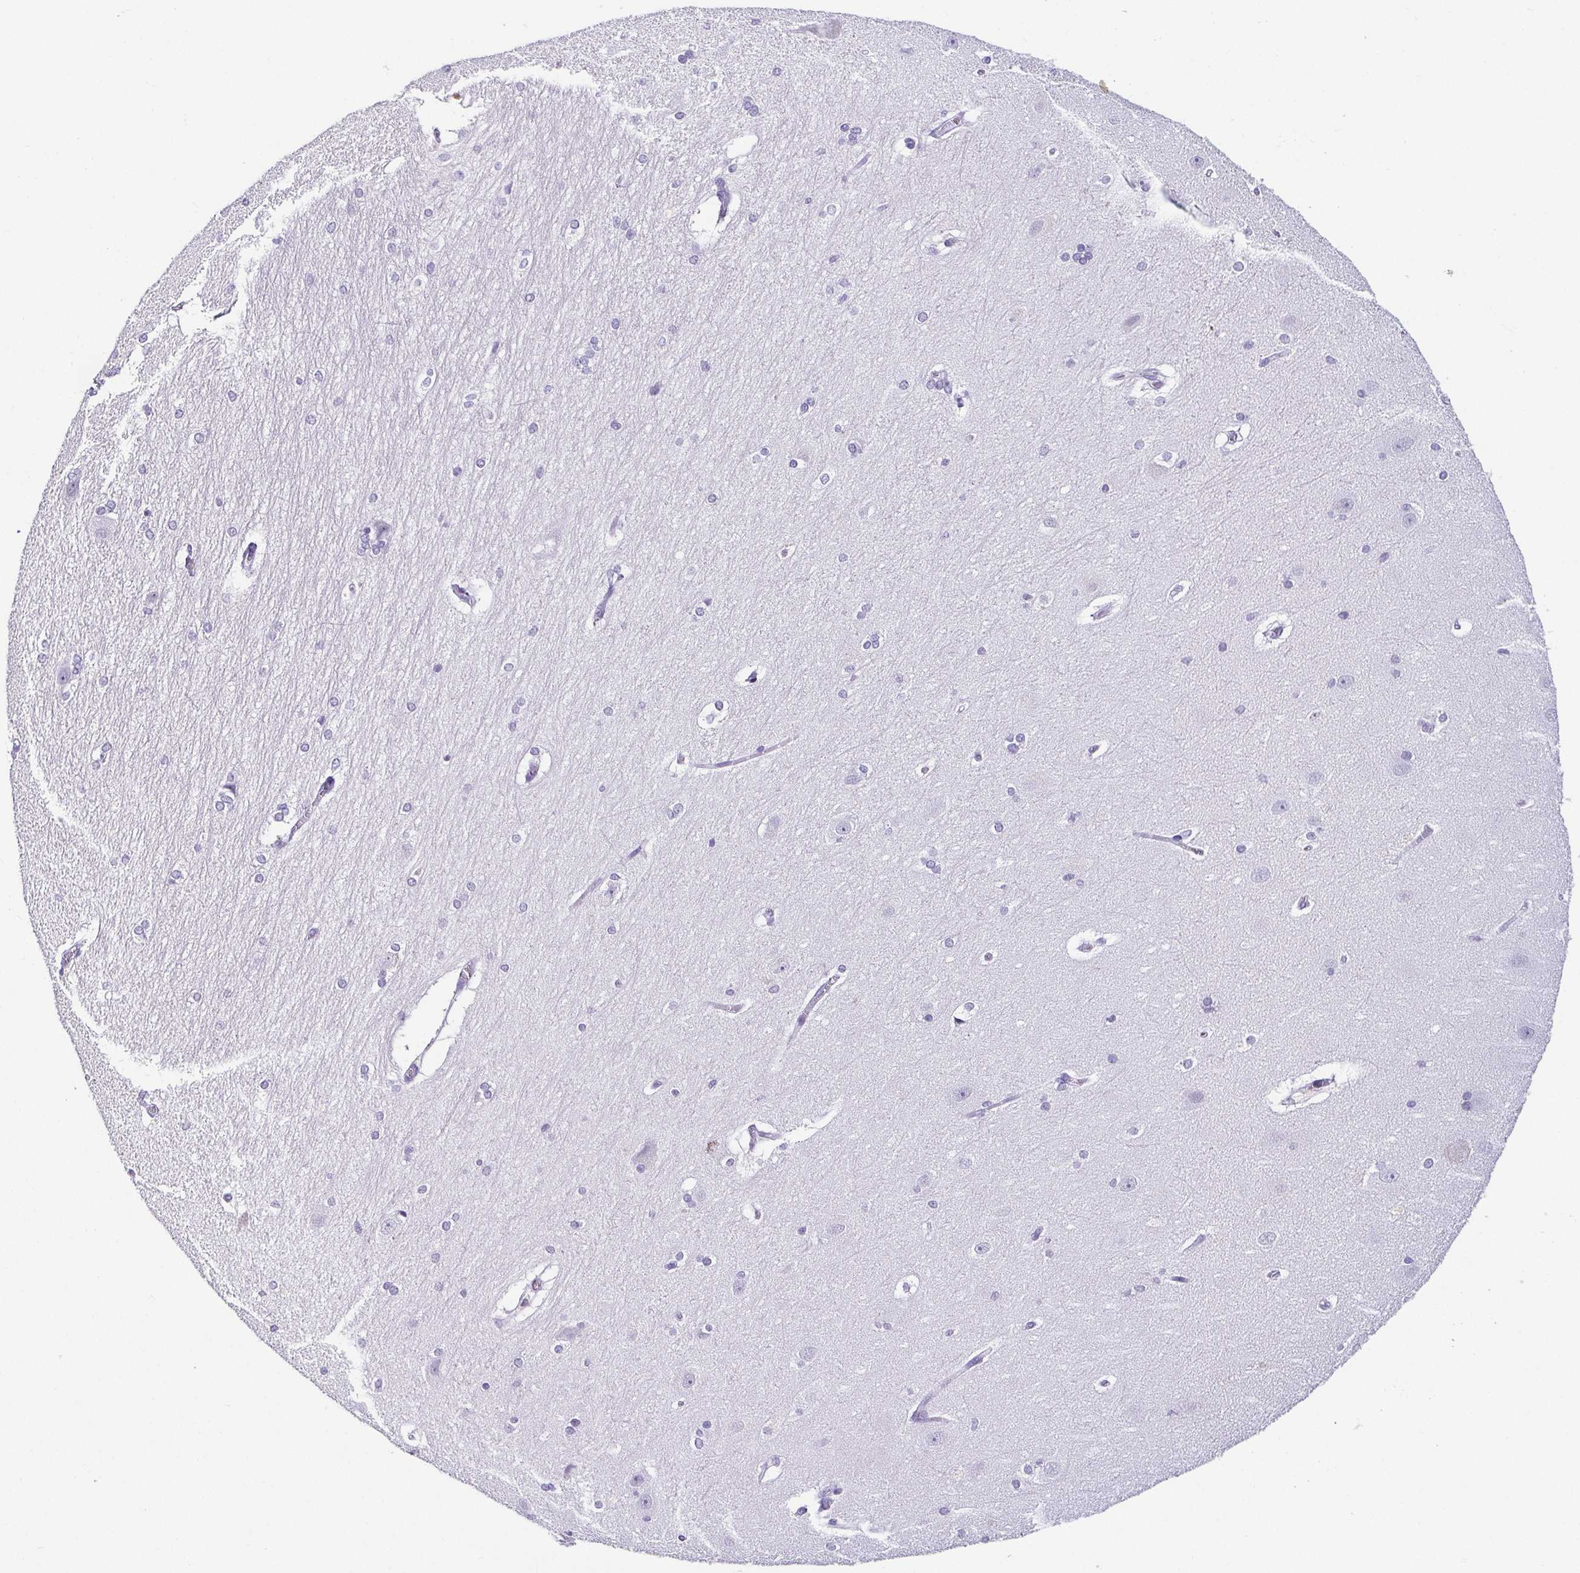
{"staining": {"intensity": "negative", "quantity": "none", "location": "none"}, "tissue": "hippocampus", "cell_type": "Glial cells", "image_type": "normal", "snomed": [{"axis": "morphology", "description": "Normal tissue, NOS"}, {"axis": "topography", "description": "Cerebral cortex"}, {"axis": "topography", "description": "Hippocampus"}], "caption": "Immunohistochemistry of benign human hippocampus reveals no staining in glial cells.", "gene": "ESX1", "patient": {"sex": "female", "age": 19}}